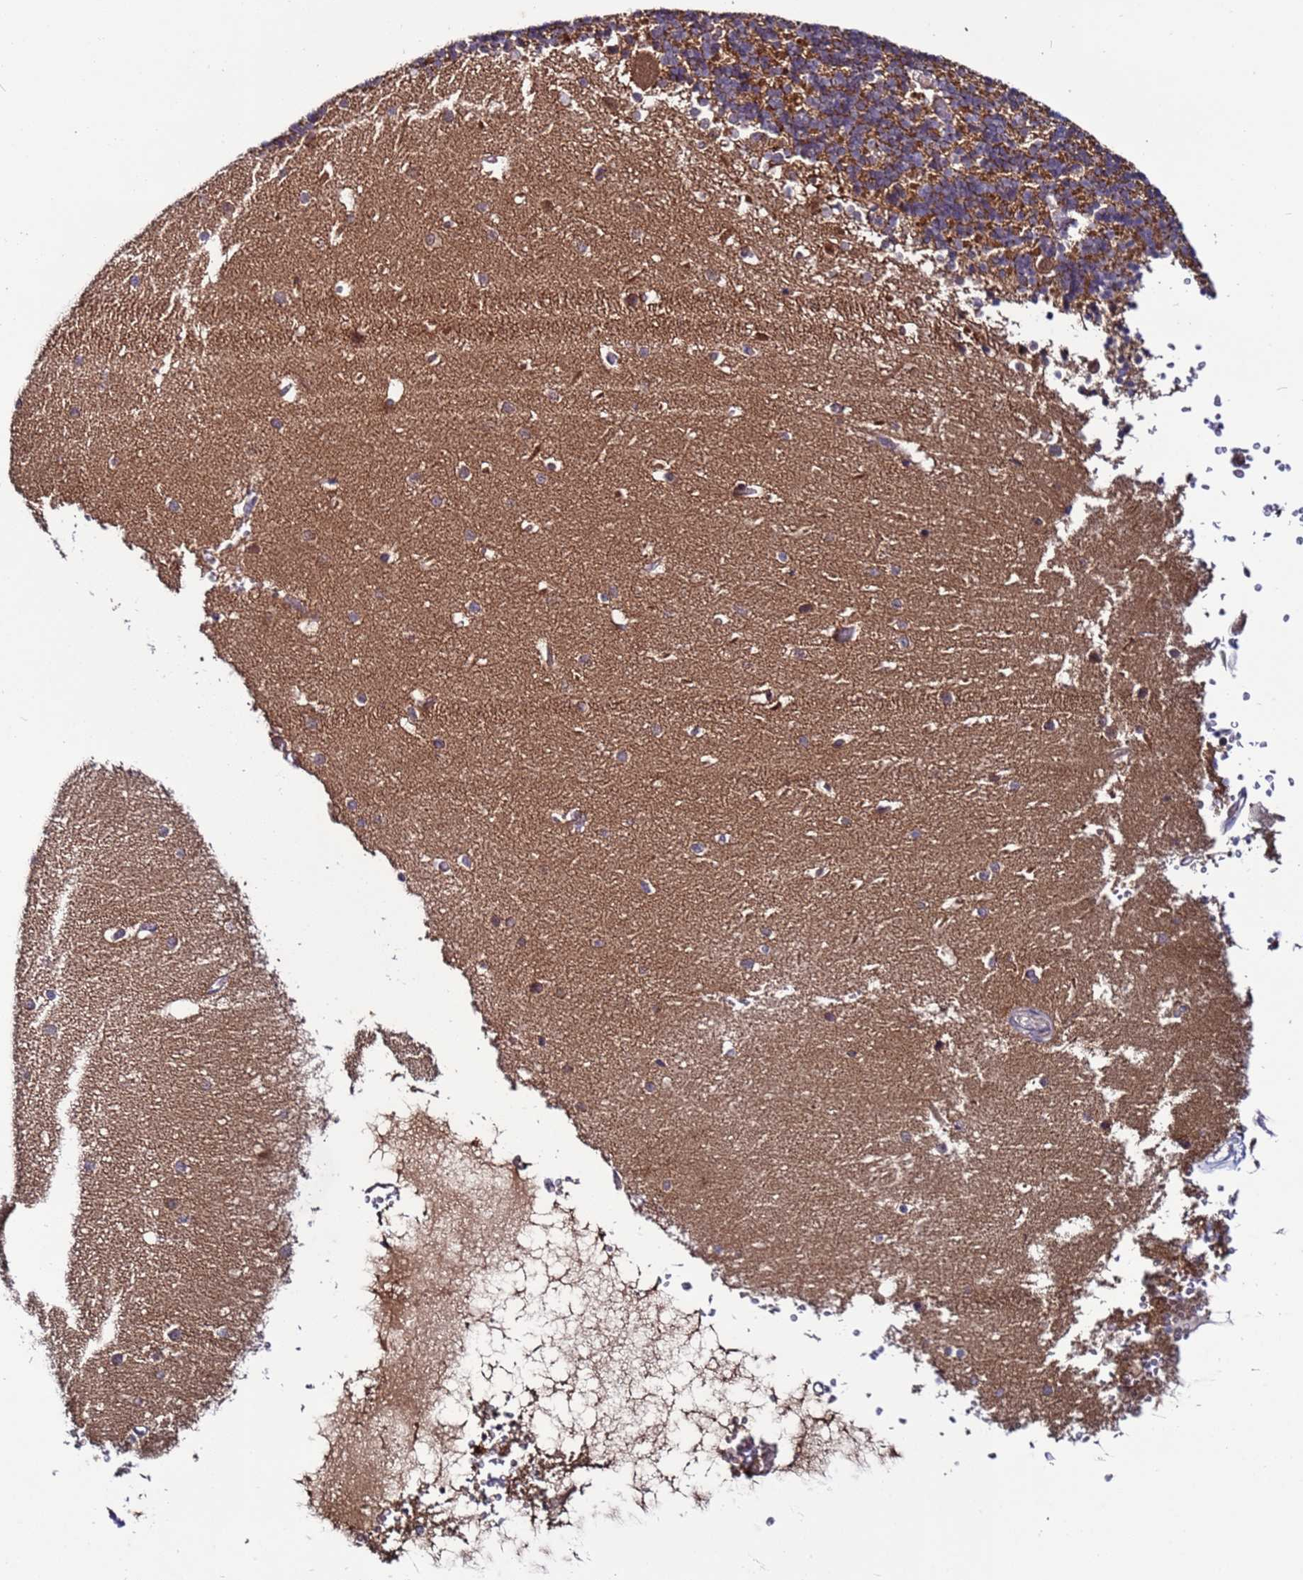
{"staining": {"intensity": "strong", "quantity": "25%-75%", "location": "cytoplasmic/membranous"}, "tissue": "cerebellum", "cell_type": "Cells in granular layer", "image_type": "normal", "snomed": [{"axis": "morphology", "description": "Normal tissue, NOS"}, {"axis": "topography", "description": "Cerebellum"}], "caption": "Immunohistochemical staining of normal cerebellum displays high levels of strong cytoplasmic/membranous positivity in approximately 25%-75% of cells in granular layer.", "gene": "TMEM176B", "patient": {"sex": "male", "age": 37}}